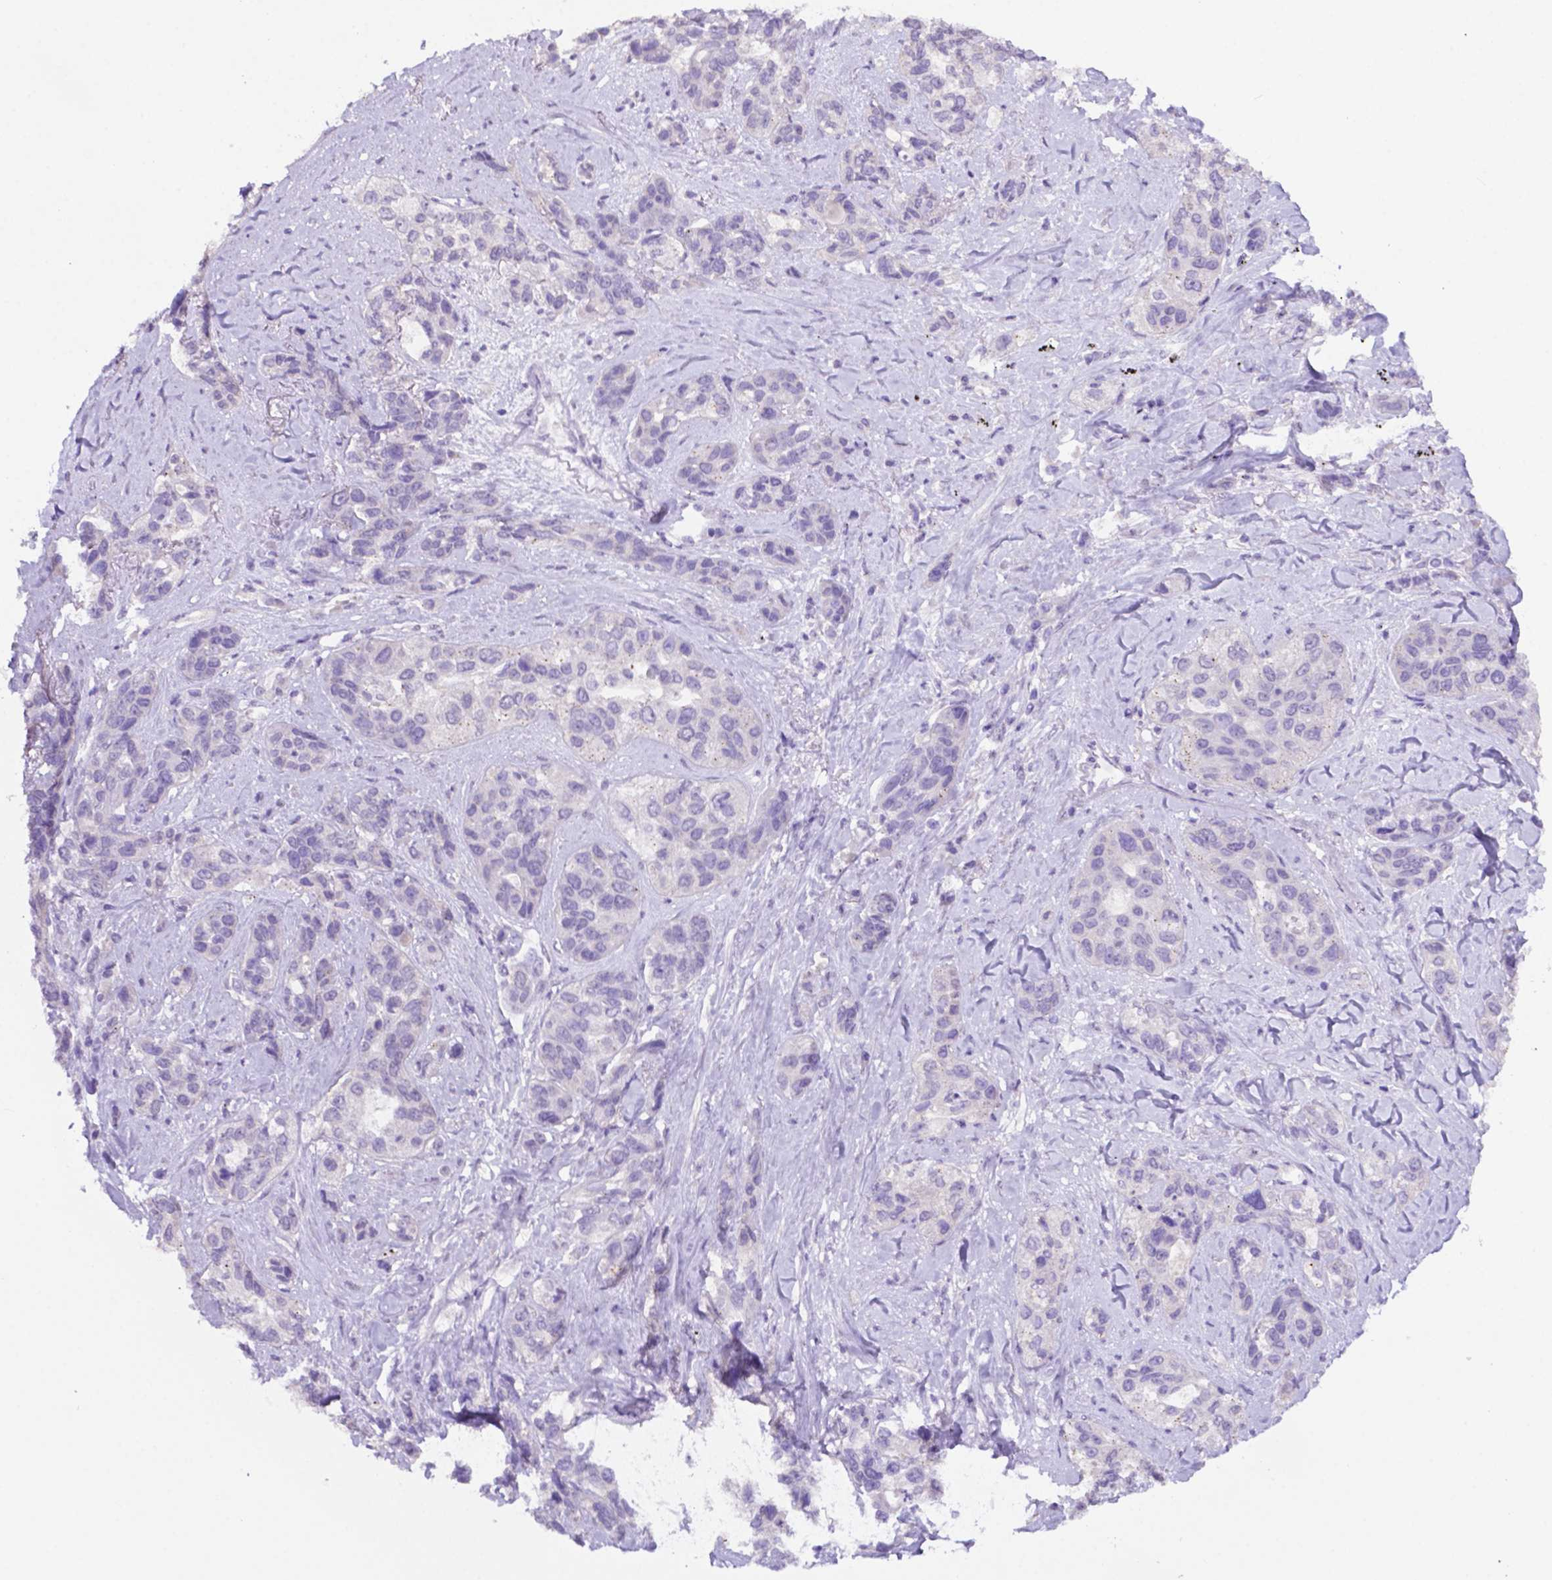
{"staining": {"intensity": "negative", "quantity": "none", "location": "none"}, "tissue": "lung cancer", "cell_type": "Tumor cells", "image_type": "cancer", "snomed": [{"axis": "morphology", "description": "Squamous cell carcinoma, NOS"}, {"axis": "topography", "description": "Lung"}], "caption": "The histopathology image reveals no staining of tumor cells in squamous cell carcinoma (lung).", "gene": "PRPS2", "patient": {"sex": "female", "age": 70}}